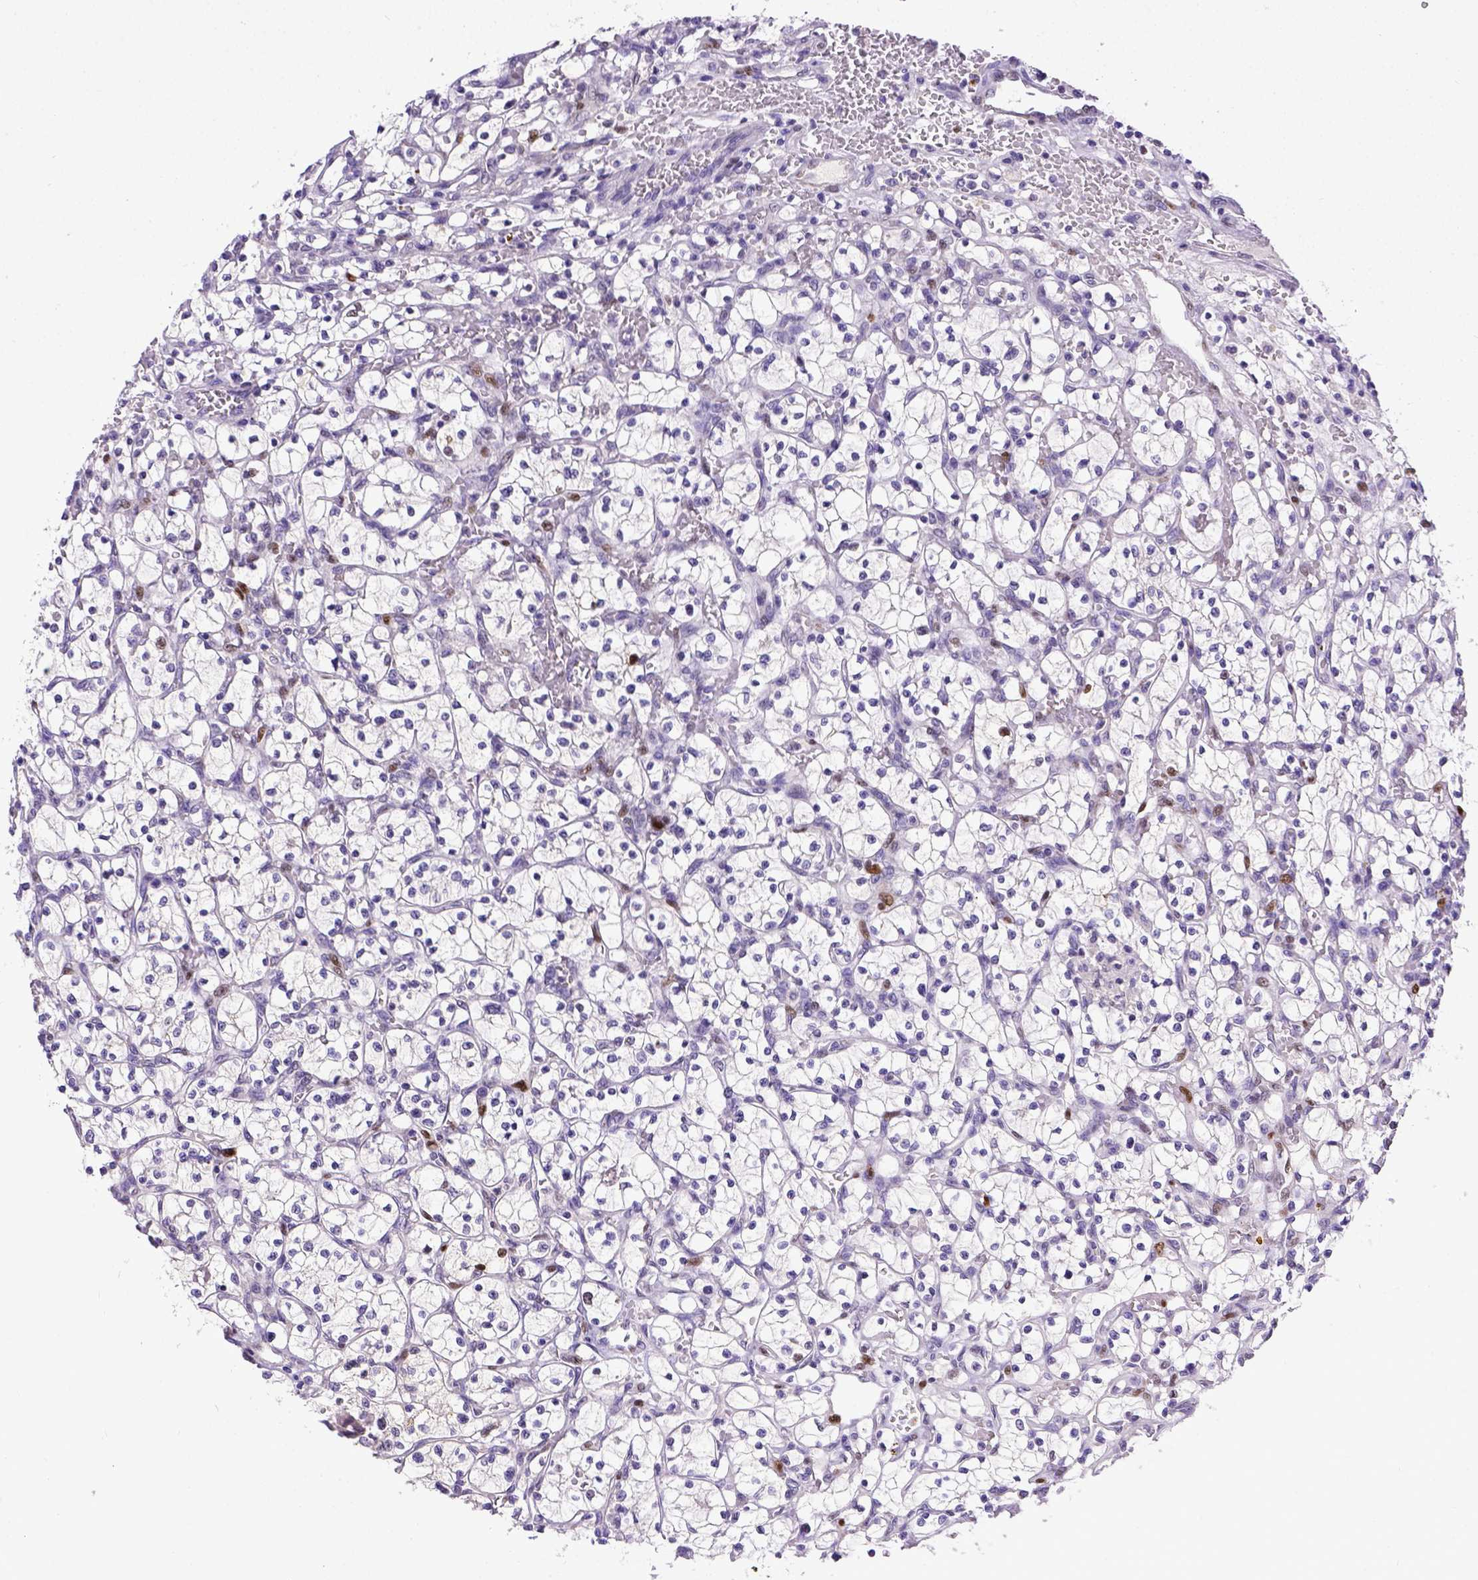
{"staining": {"intensity": "moderate", "quantity": "<25%", "location": "nuclear"}, "tissue": "renal cancer", "cell_type": "Tumor cells", "image_type": "cancer", "snomed": [{"axis": "morphology", "description": "Adenocarcinoma, NOS"}, {"axis": "topography", "description": "Kidney"}], "caption": "This is a histology image of IHC staining of renal cancer, which shows moderate staining in the nuclear of tumor cells.", "gene": "CDKN1A", "patient": {"sex": "female", "age": 64}}